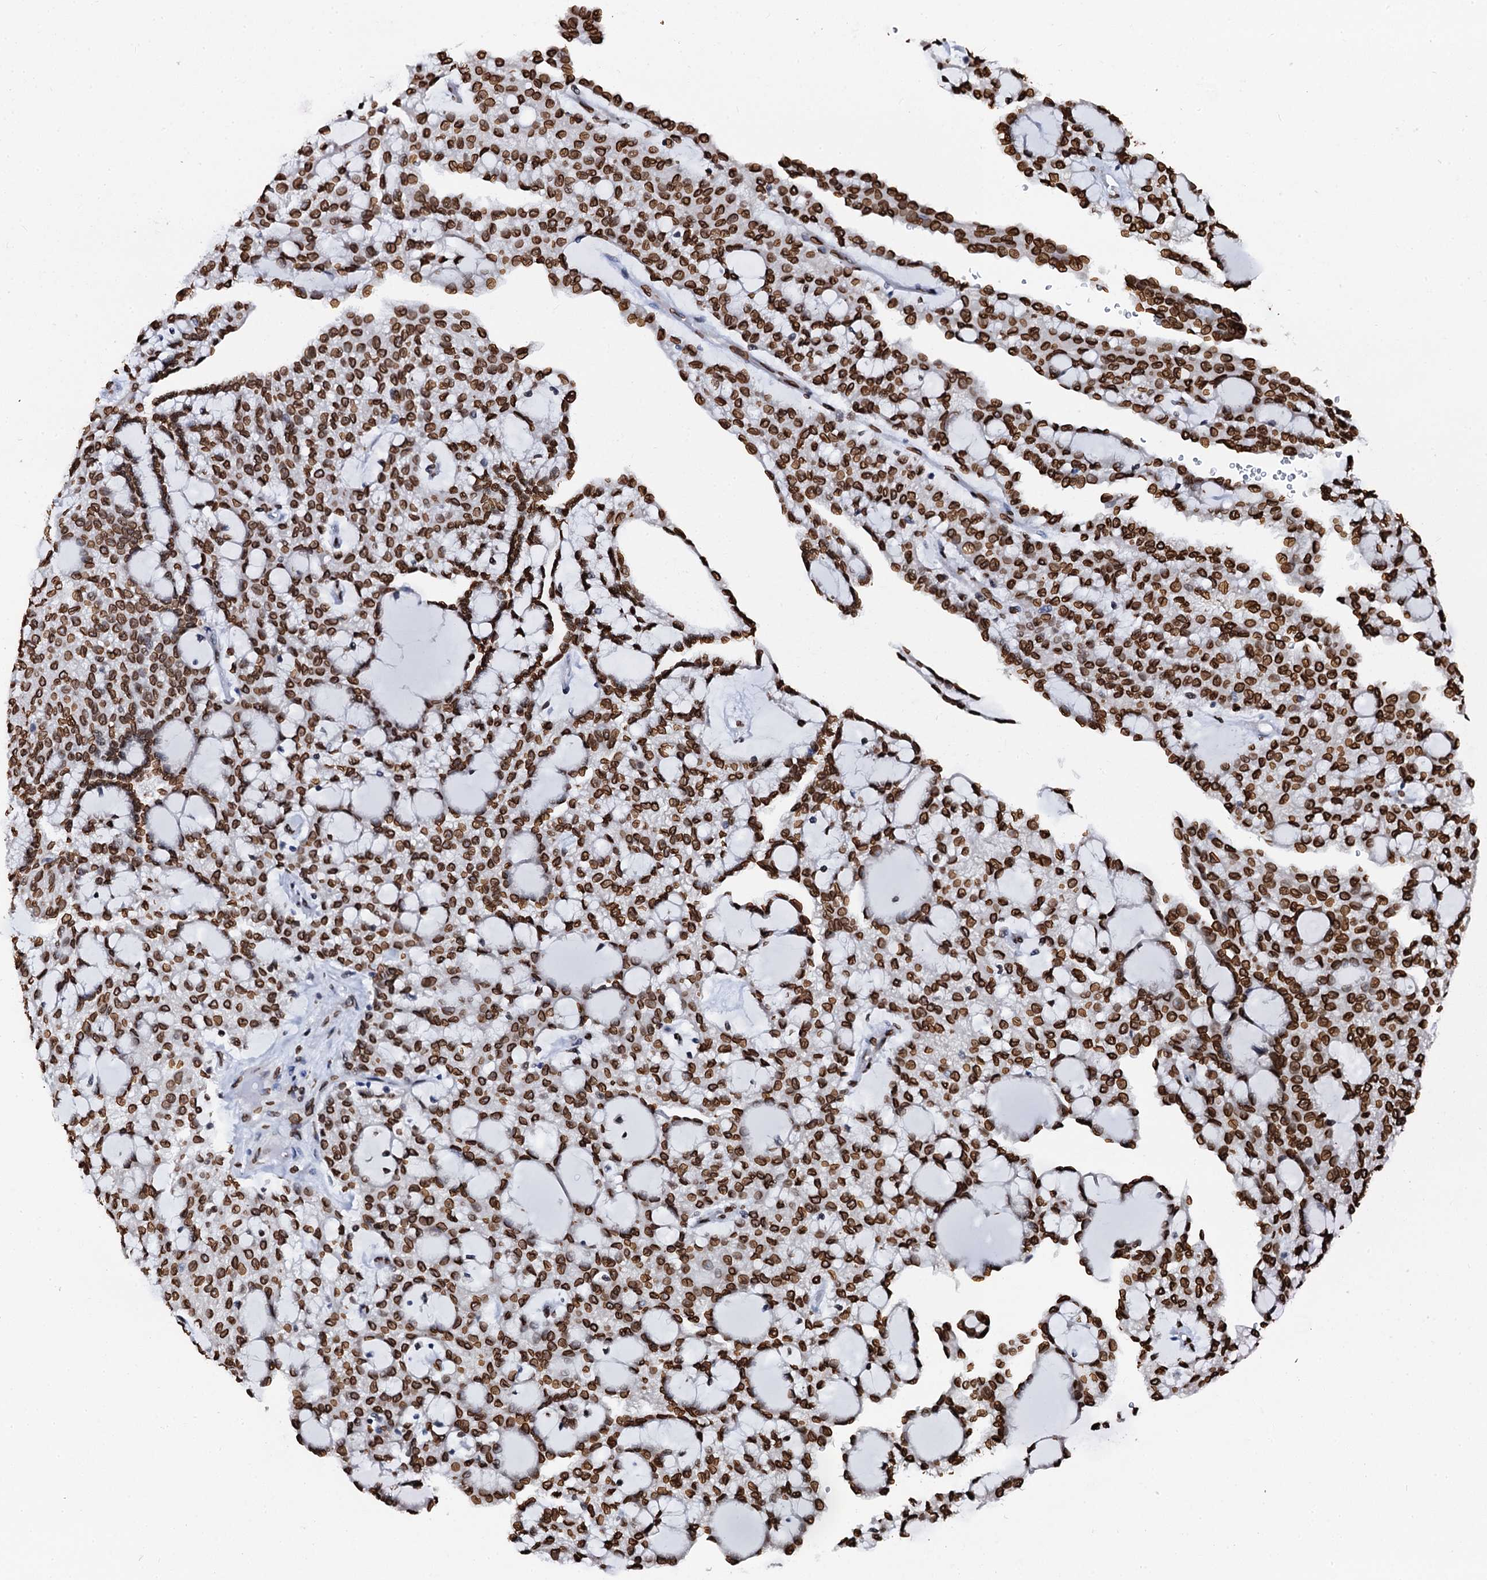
{"staining": {"intensity": "strong", "quantity": ">75%", "location": "nuclear"}, "tissue": "renal cancer", "cell_type": "Tumor cells", "image_type": "cancer", "snomed": [{"axis": "morphology", "description": "Adenocarcinoma, NOS"}, {"axis": "topography", "description": "Kidney"}], "caption": "The image demonstrates a brown stain indicating the presence of a protein in the nuclear of tumor cells in adenocarcinoma (renal).", "gene": "KATNAL2", "patient": {"sex": "male", "age": 63}}